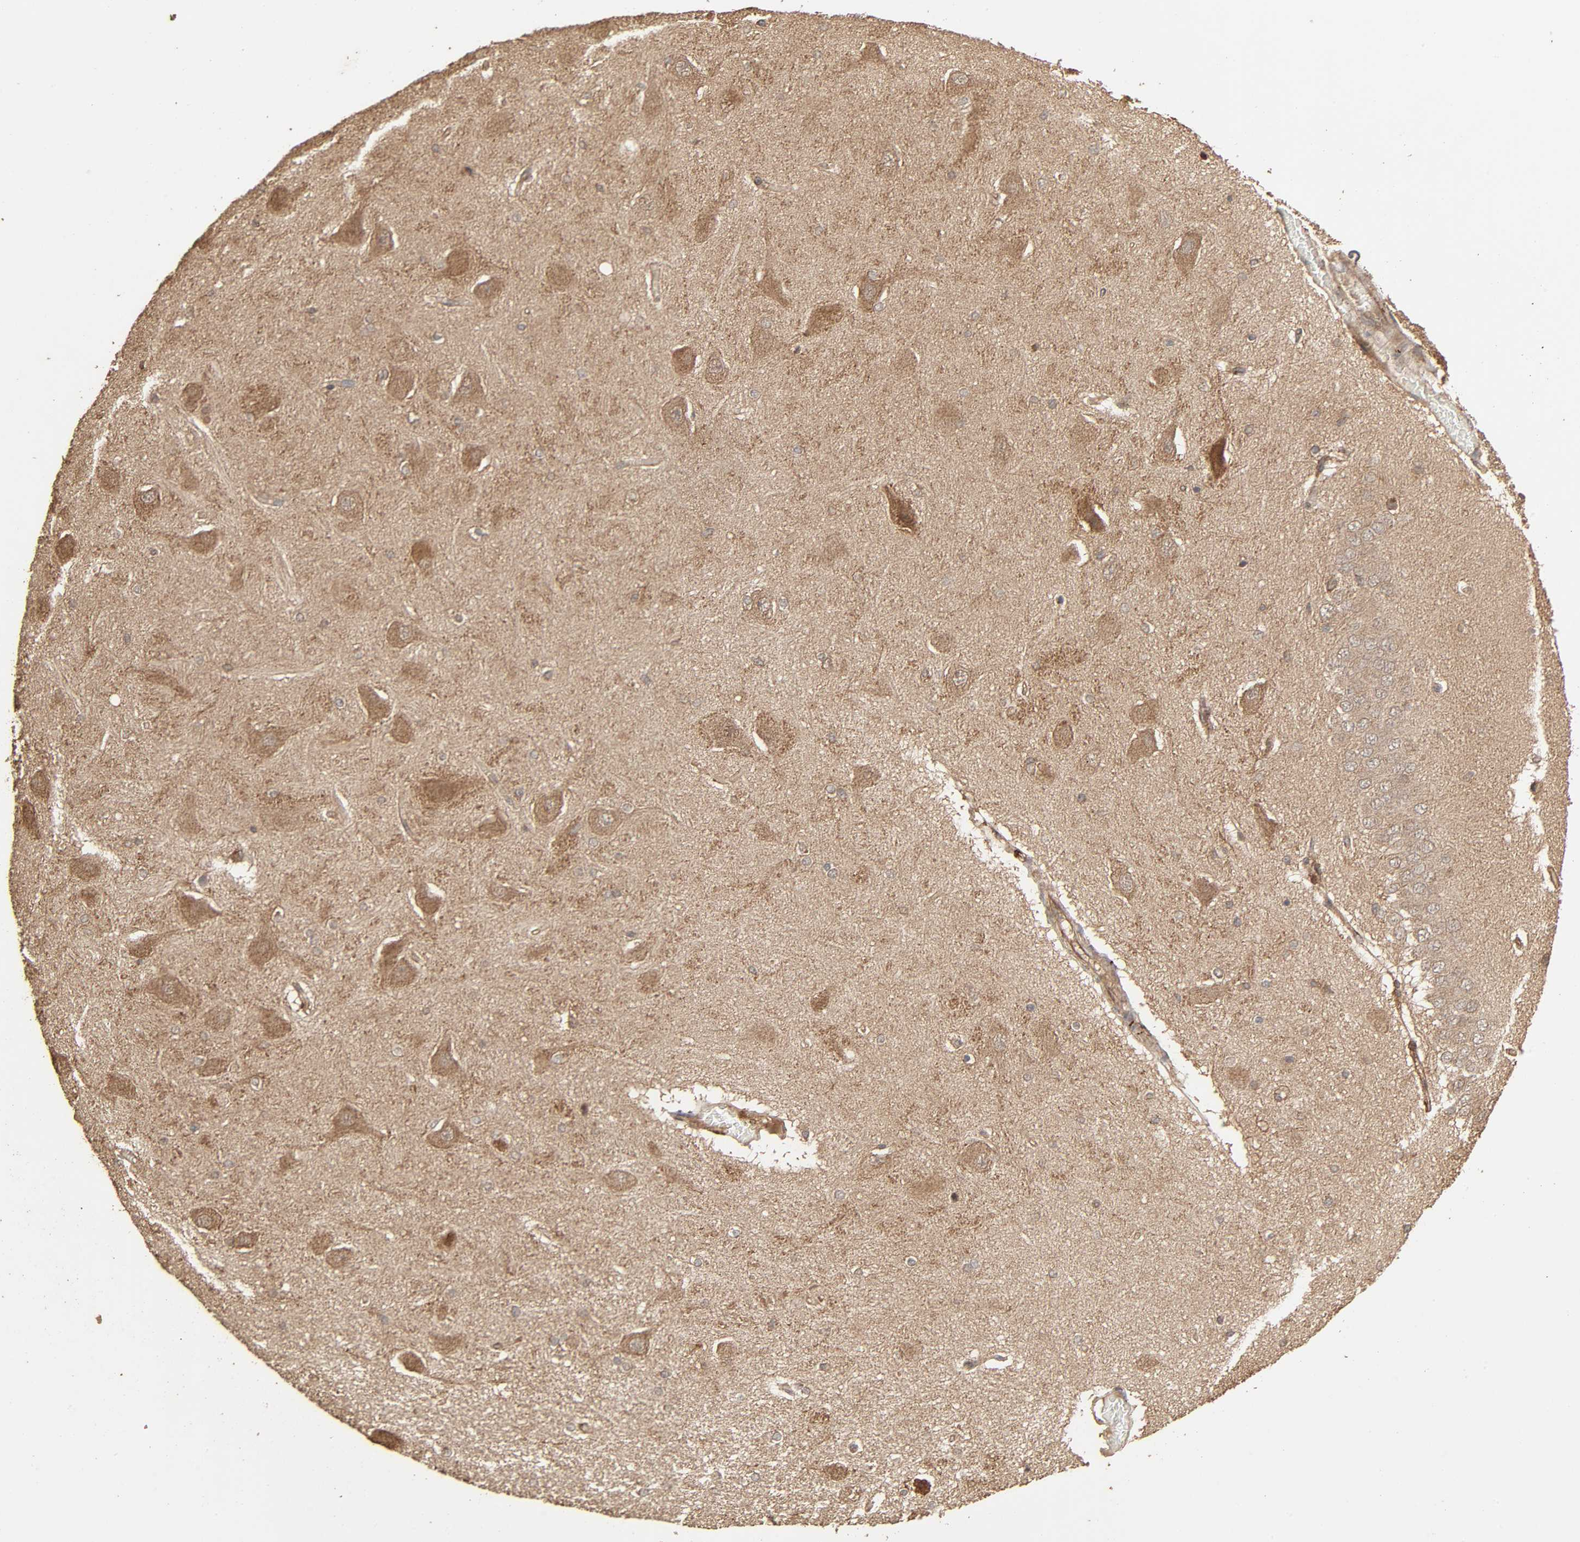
{"staining": {"intensity": "weak", "quantity": ">75%", "location": "cytoplasmic/membranous"}, "tissue": "hippocampus", "cell_type": "Glial cells", "image_type": "normal", "snomed": [{"axis": "morphology", "description": "Normal tissue, NOS"}, {"axis": "topography", "description": "Hippocampus"}], "caption": "Benign hippocampus exhibits weak cytoplasmic/membranous expression in approximately >75% of glial cells.", "gene": "RPS6KA6", "patient": {"sex": "female", "age": 54}}